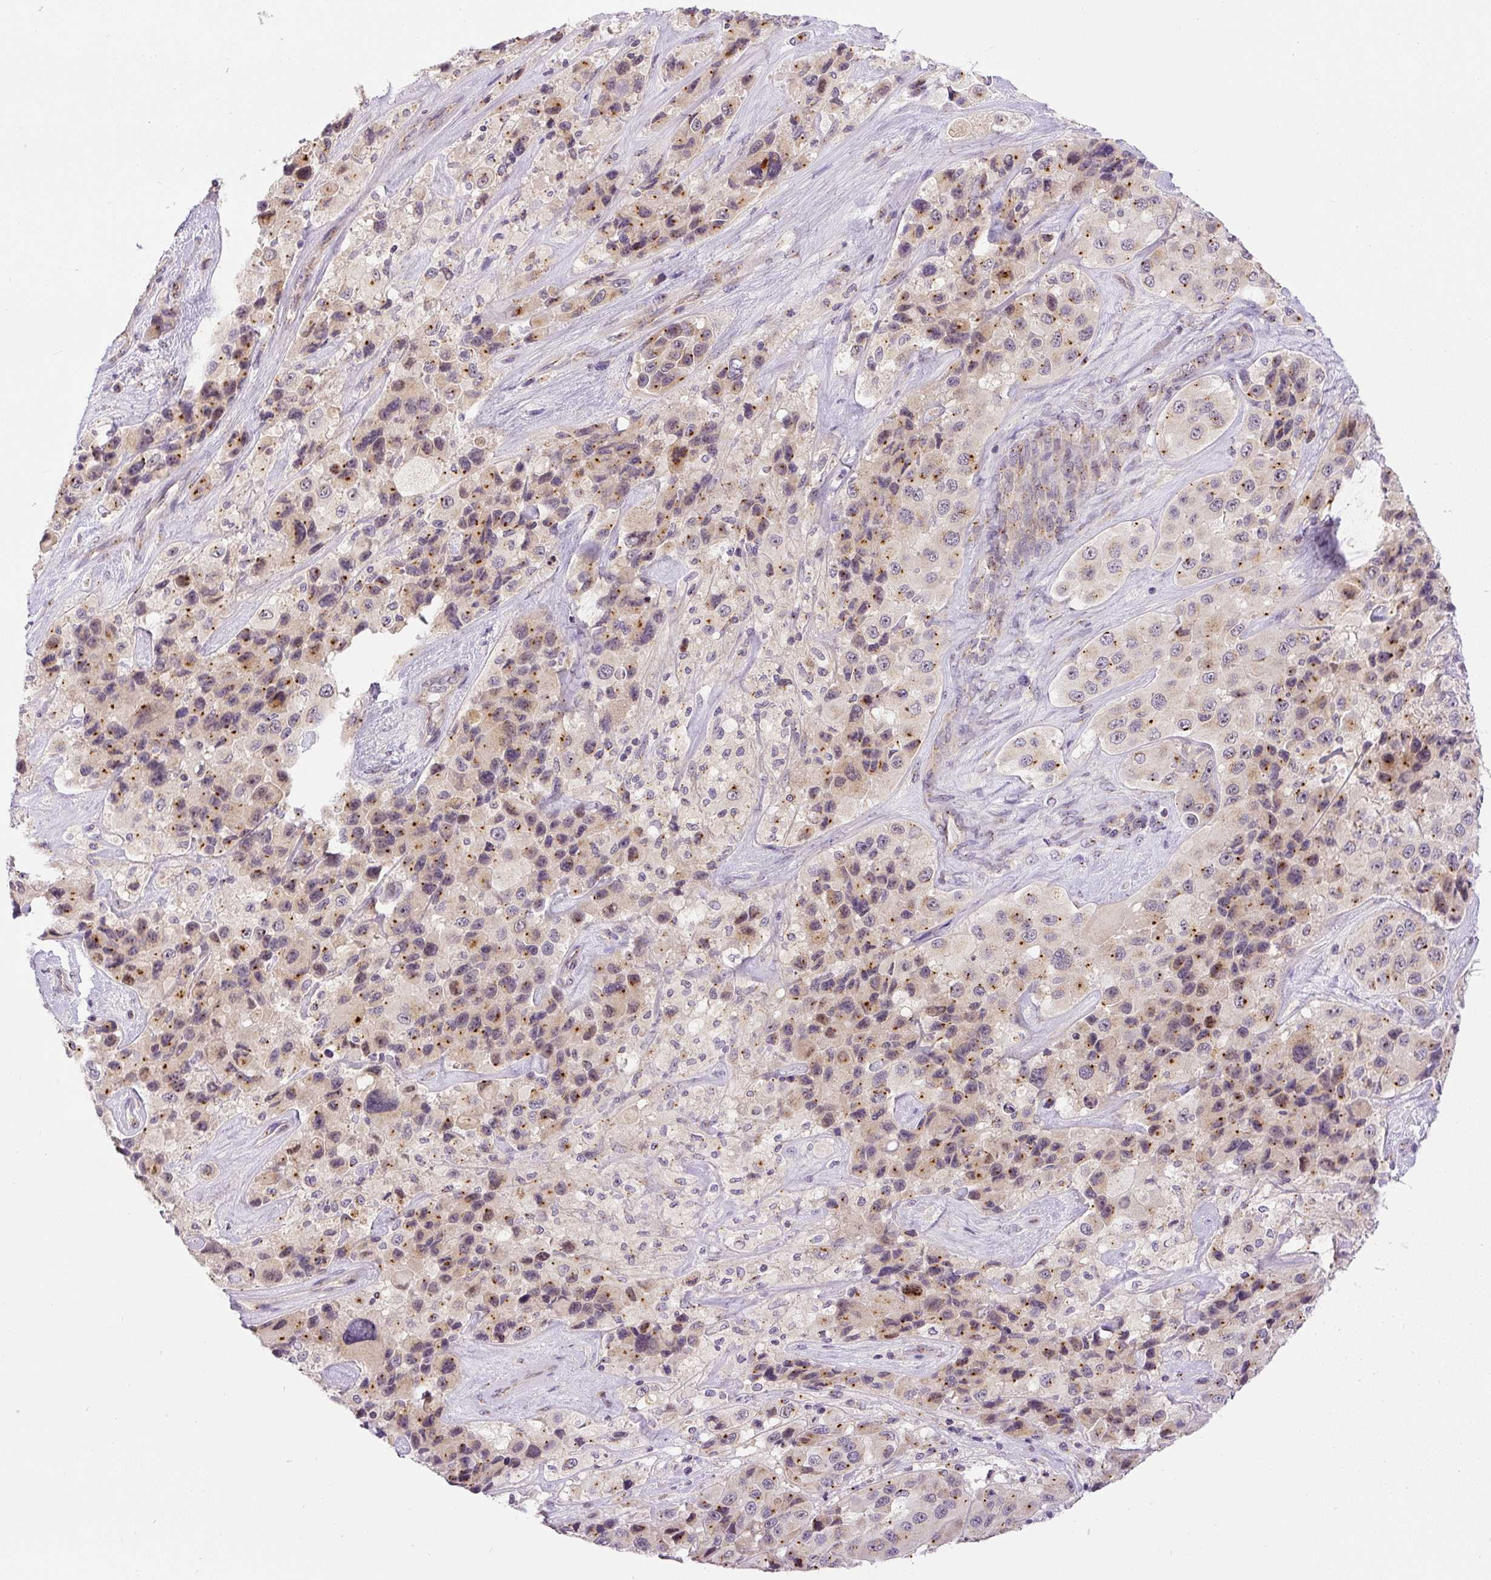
{"staining": {"intensity": "weak", "quantity": ">75%", "location": "cytoplasmic/membranous"}, "tissue": "melanoma", "cell_type": "Tumor cells", "image_type": "cancer", "snomed": [{"axis": "morphology", "description": "Malignant melanoma, Metastatic site"}, {"axis": "topography", "description": "Lymph node"}], "caption": "Human malignant melanoma (metastatic site) stained with a brown dye reveals weak cytoplasmic/membranous positive positivity in approximately >75% of tumor cells.", "gene": "PCM1", "patient": {"sex": "female", "age": 65}}